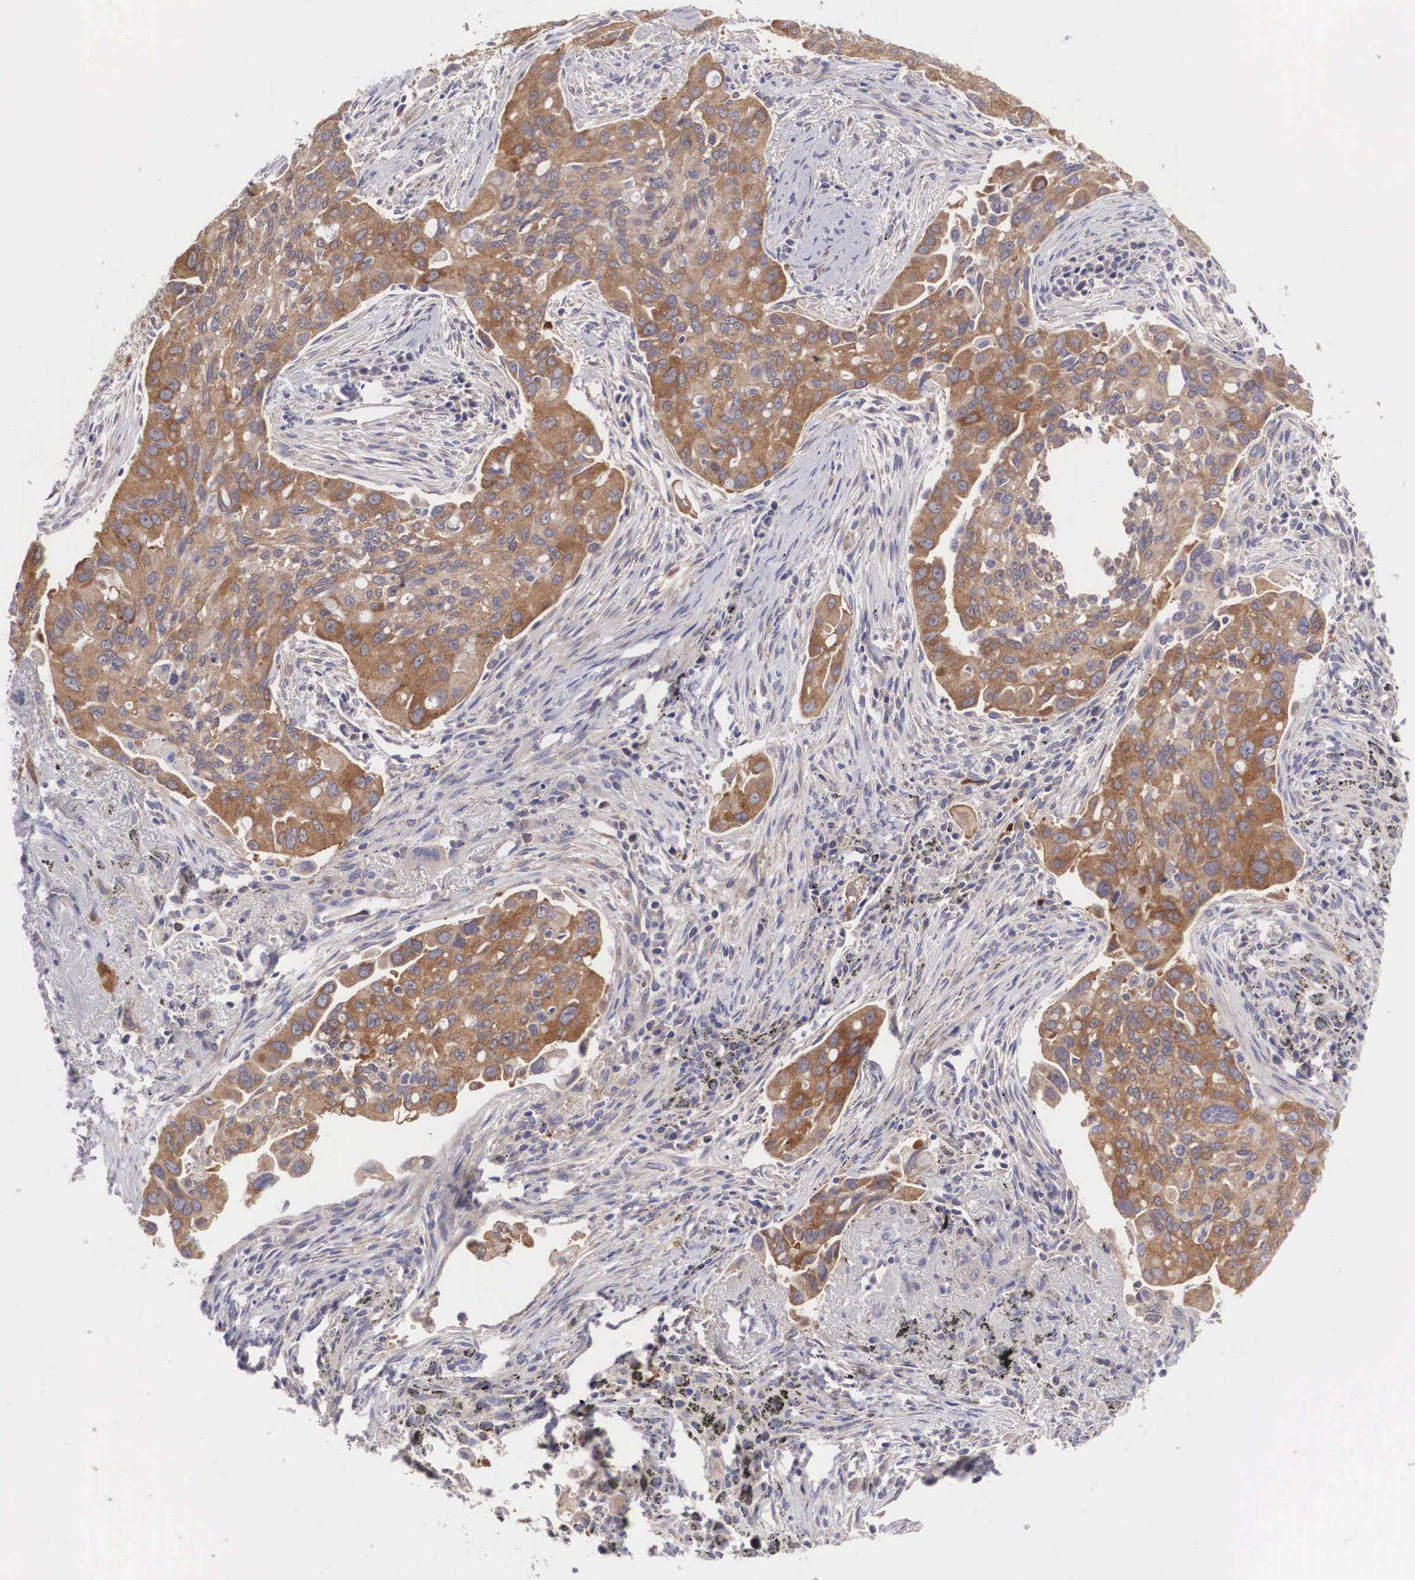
{"staining": {"intensity": "moderate", "quantity": ">75%", "location": "cytoplasmic/membranous"}, "tissue": "lung cancer", "cell_type": "Tumor cells", "image_type": "cancer", "snomed": [{"axis": "morphology", "description": "Adenocarcinoma, NOS"}, {"axis": "topography", "description": "Lung"}], "caption": "A brown stain labels moderate cytoplasmic/membranous staining of a protein in human lung adenocarcinoma tumor cells.", "gene": "TXLNG", "patient": {"sex": "male", "age": 68}}